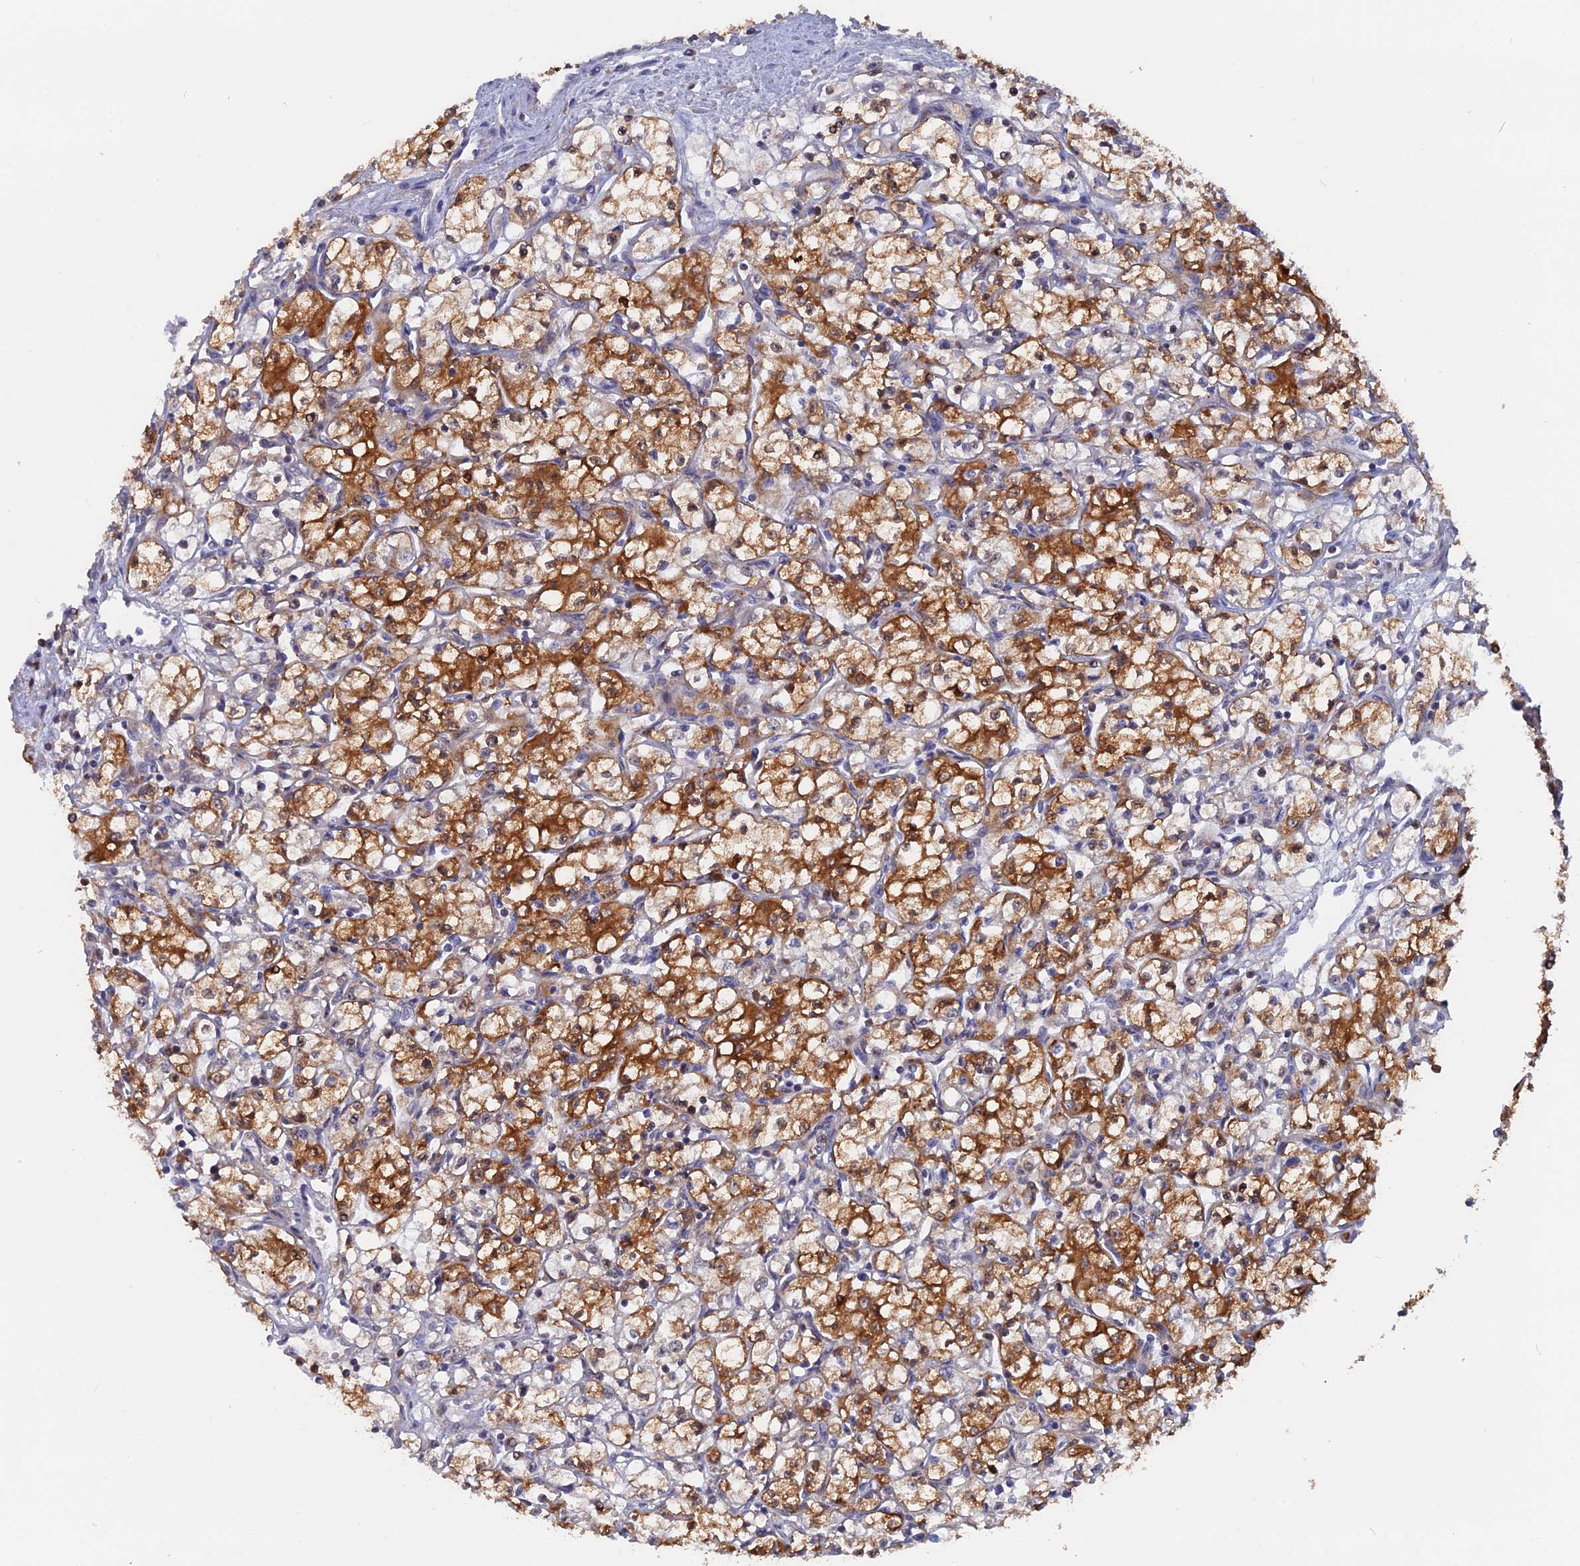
{"staining": {"intensity": "strong", "quantity": ">75%", "location": "cytoplasmic/membranous"}, "tissue": "renal cancer", "cell_type": "Tumor cells", "image_type": "cancer", "snomed": [{"axis": "morphology", "description": "Adenocarcinoma, NOS"}, {"axis": "topography", "description": "Kidney"}], "caption": "About >75% of tumor cells in renal adenocarcinoma exhibit strong cytoplasmic/membranous protein staining as visualized by brown immunohistochemical staining.", "gene": "BLVRA", "patient": {"sex": "male", "age": 59}}